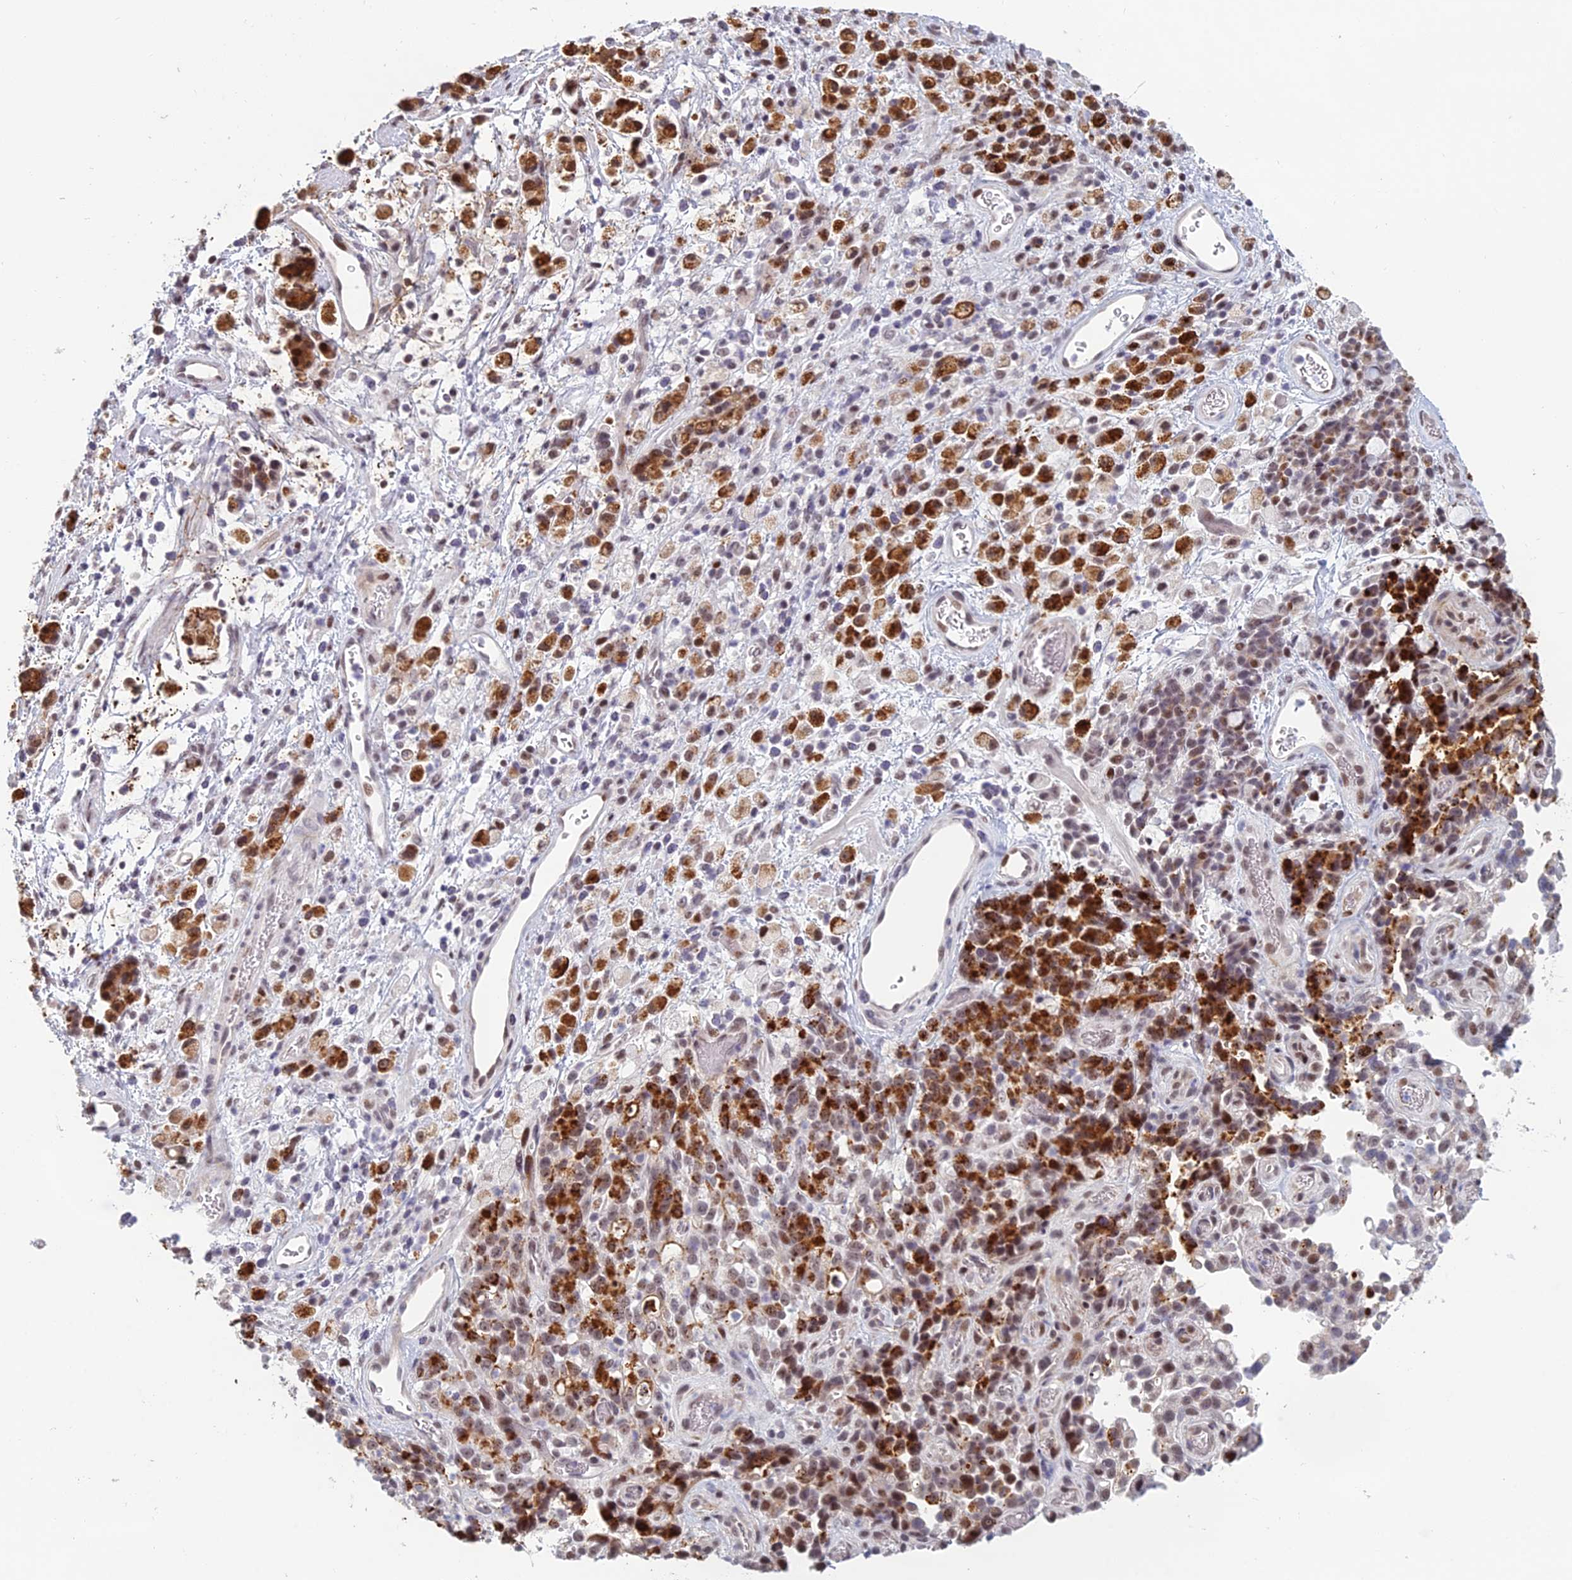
{"staining": {"intensity": "strong", "quantity": ">75%", "location": "cytoplasmic/membranous"}, "tissue": "stomach cancer", "cell_type": "Tumor cells", "image_type": "cancer", "snomed": [{"axis": "morphology", "description": "Adenocarcinoma, NOS"}, {"axis": "topography", "description": "Stomach"}], "caption": "A brown stain highlights strong cytoplasmic/membranous staining of a protein in human stomach cancer tumor cells. (DAB (3,3'-diaminobenzidine) IHC, brown staining for protein, blue staining for nuclei).", "gene": "RGS17", "patient": {"sex": "female", "age": 60}}